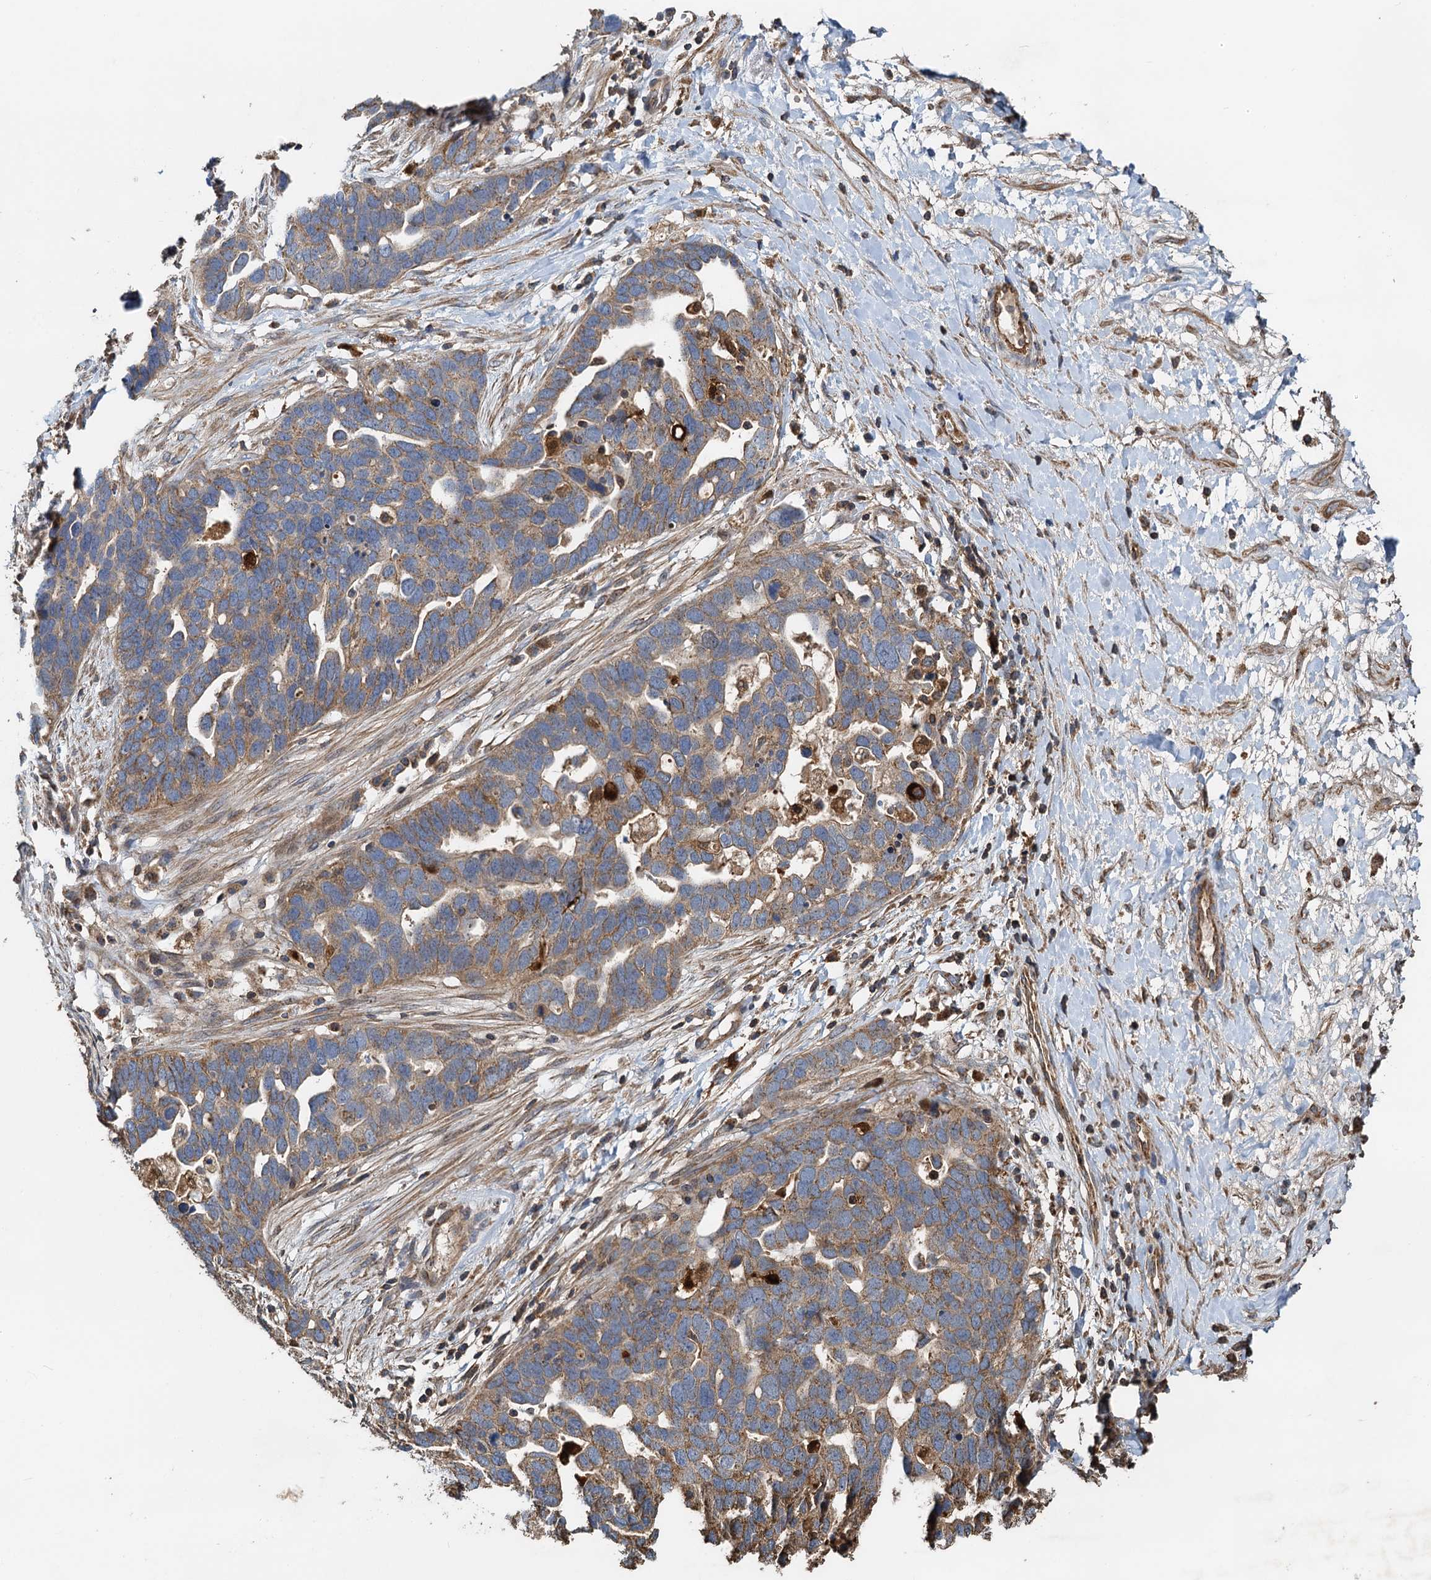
{"staining": {"intensity": "moderate", "quantity": ">75%", "location": "cytoplasmic/membranous"}, "tissue": "ovarian cancer", "cell_type": "Tumor cells", "image_type": "cancer", "snomed": [{"axis": "morphology", "description": "Cystadenocarcinoma, serous, NOS"}, {"axis": "topography", "description": "Ovary"}], "caption": "Serous cystadenocarcinoma (ovarian) stained with a brown dye demonstrates moderate cytoplasmic/membranous positive staining in about >75% of tumor cells.", "gene": "SDS", "patient": {"sex": "female", "age": 54}}